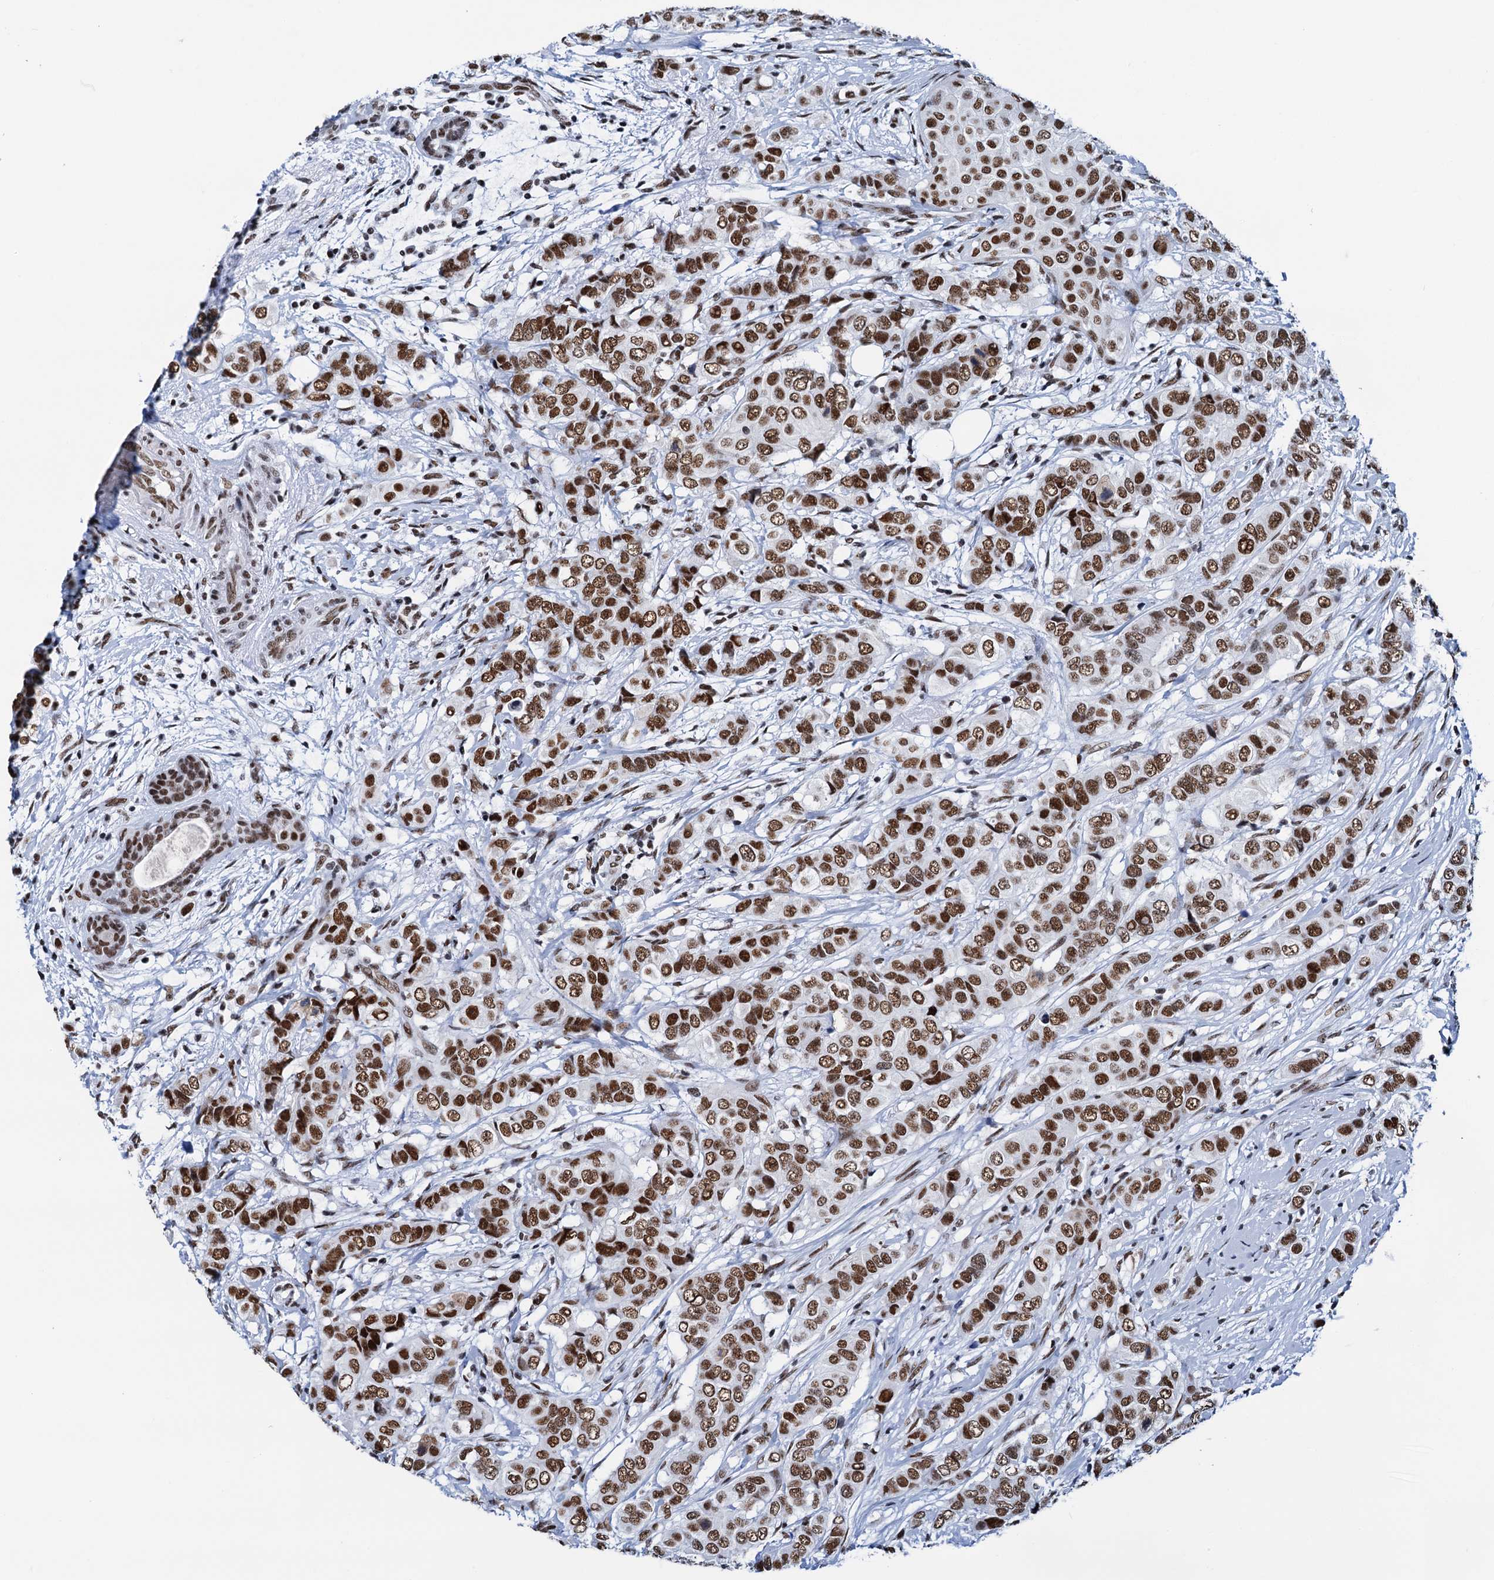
{"staining": {"intensity": "strong", "quantity": ">75%", "location": "nuclear"}, "tissue": "breast cancer", "cell_type": "Tumor cells", "image_type": "cancer", "snomed": [{"axis": "morphology", "description": "Lobular carcinoma"}, {"axis": "topography", "description": "Breast"}], "caption": "Approximately >75% of tumor cells in human breast cancer reveal strong nuclear protein positivity as visualized by brown immunohistochemical staining.", "gene": "SLTM", "patient": {"sex": "female", "age": 51}}